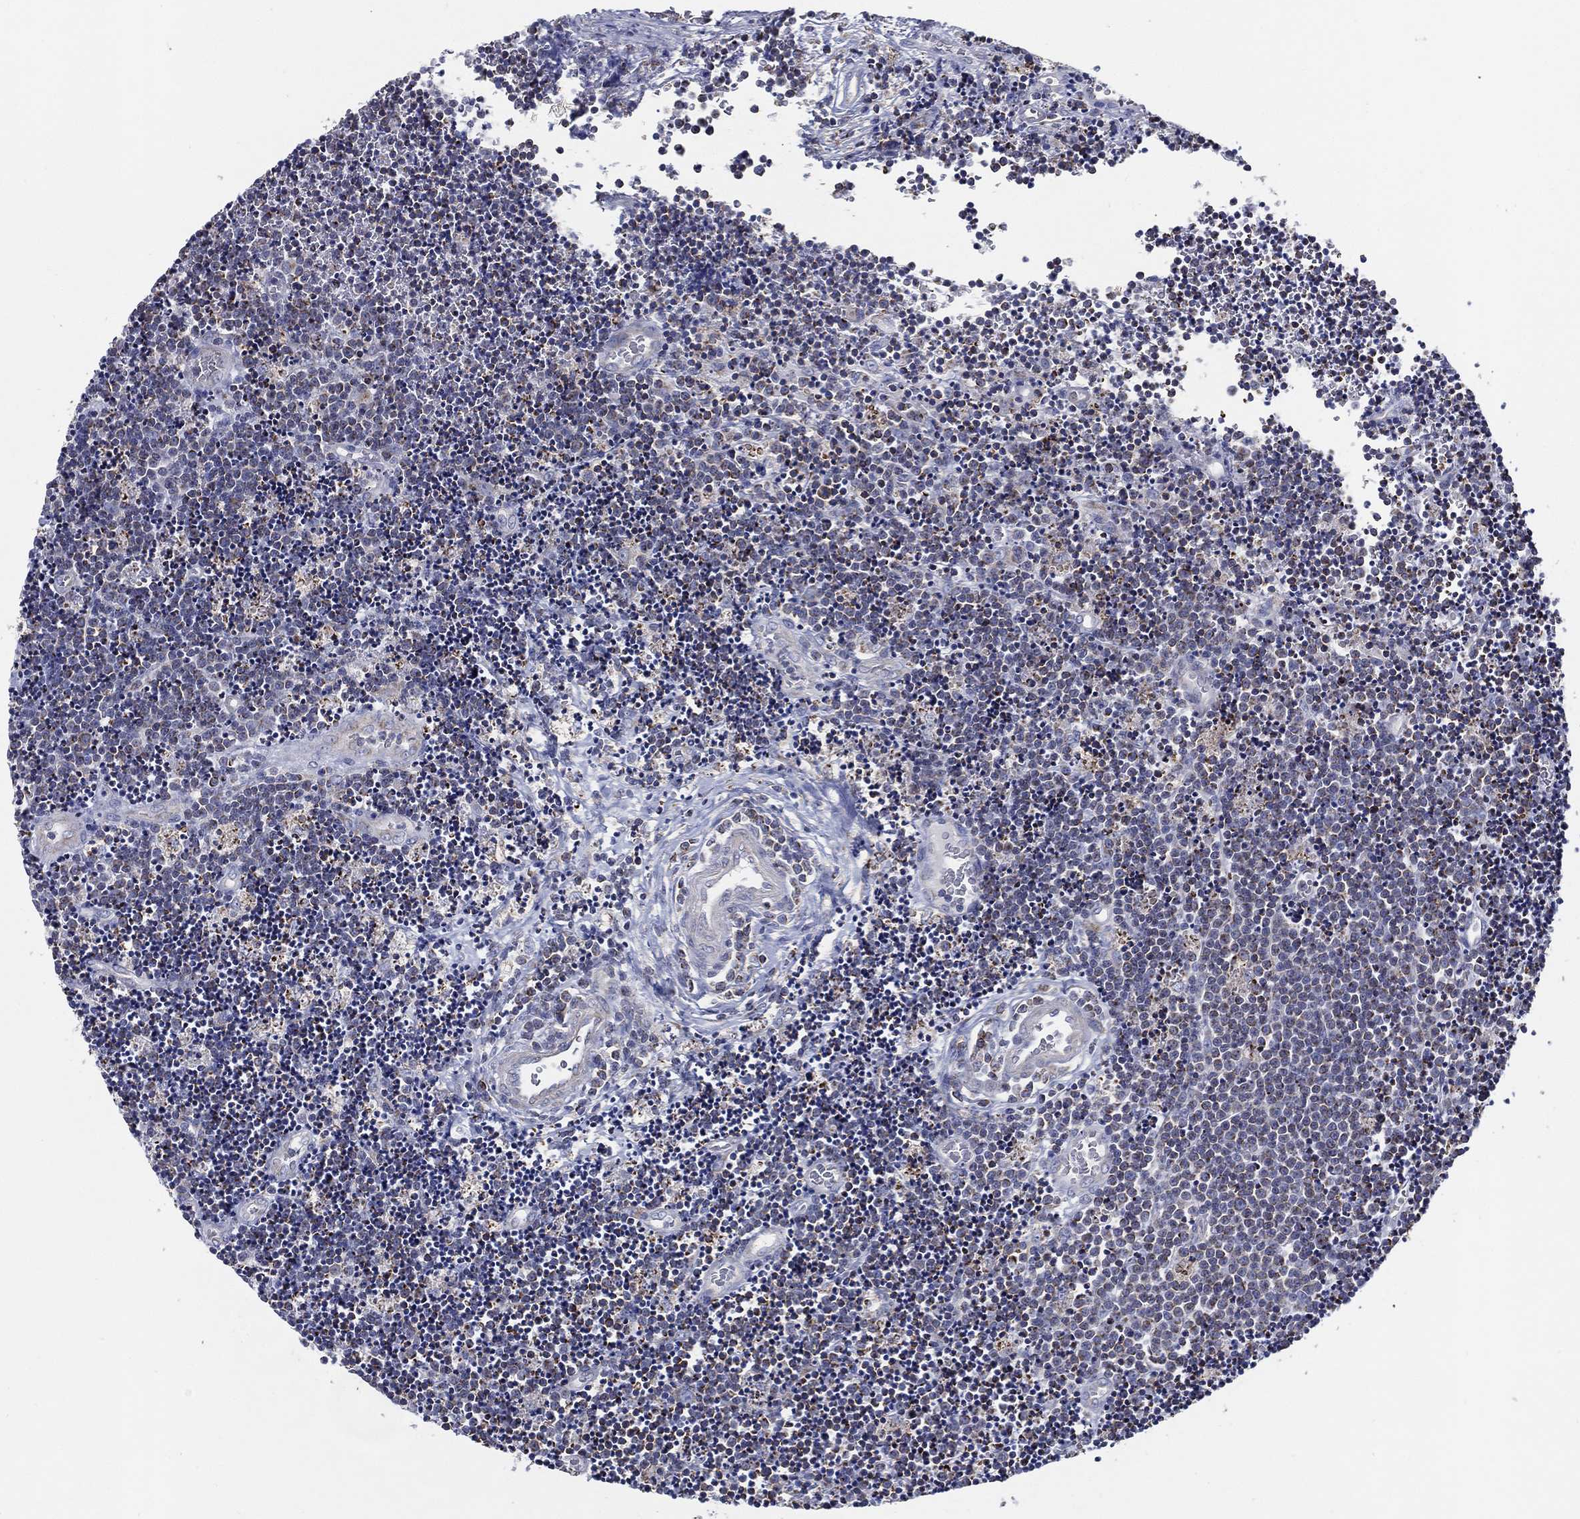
{"staining": {"intensity": "moderate", "quantity": "25%-75%", "location": "cytoplasmic/membranous"}, "tissue": "lymphoma", "cell_type": "Tumor cells", "image_type": "cancer", "snomed": [{"axis": "morphology", "description": "Malignant lymphoma, non-Hodgkin's type, Low grade"}, {"axis": "topography", "description": "Brain"}], "caption": "Tumor cells exhibit medium levels of moderate cytoplasmic/membranous expression in approximately 25%-75% of cells in human lymphoma. The protein of interest is shown in brown color, while the nuclei are stained blue.", "gene": "SFXN1", "patient": {"sex": "female", "age": 66}}